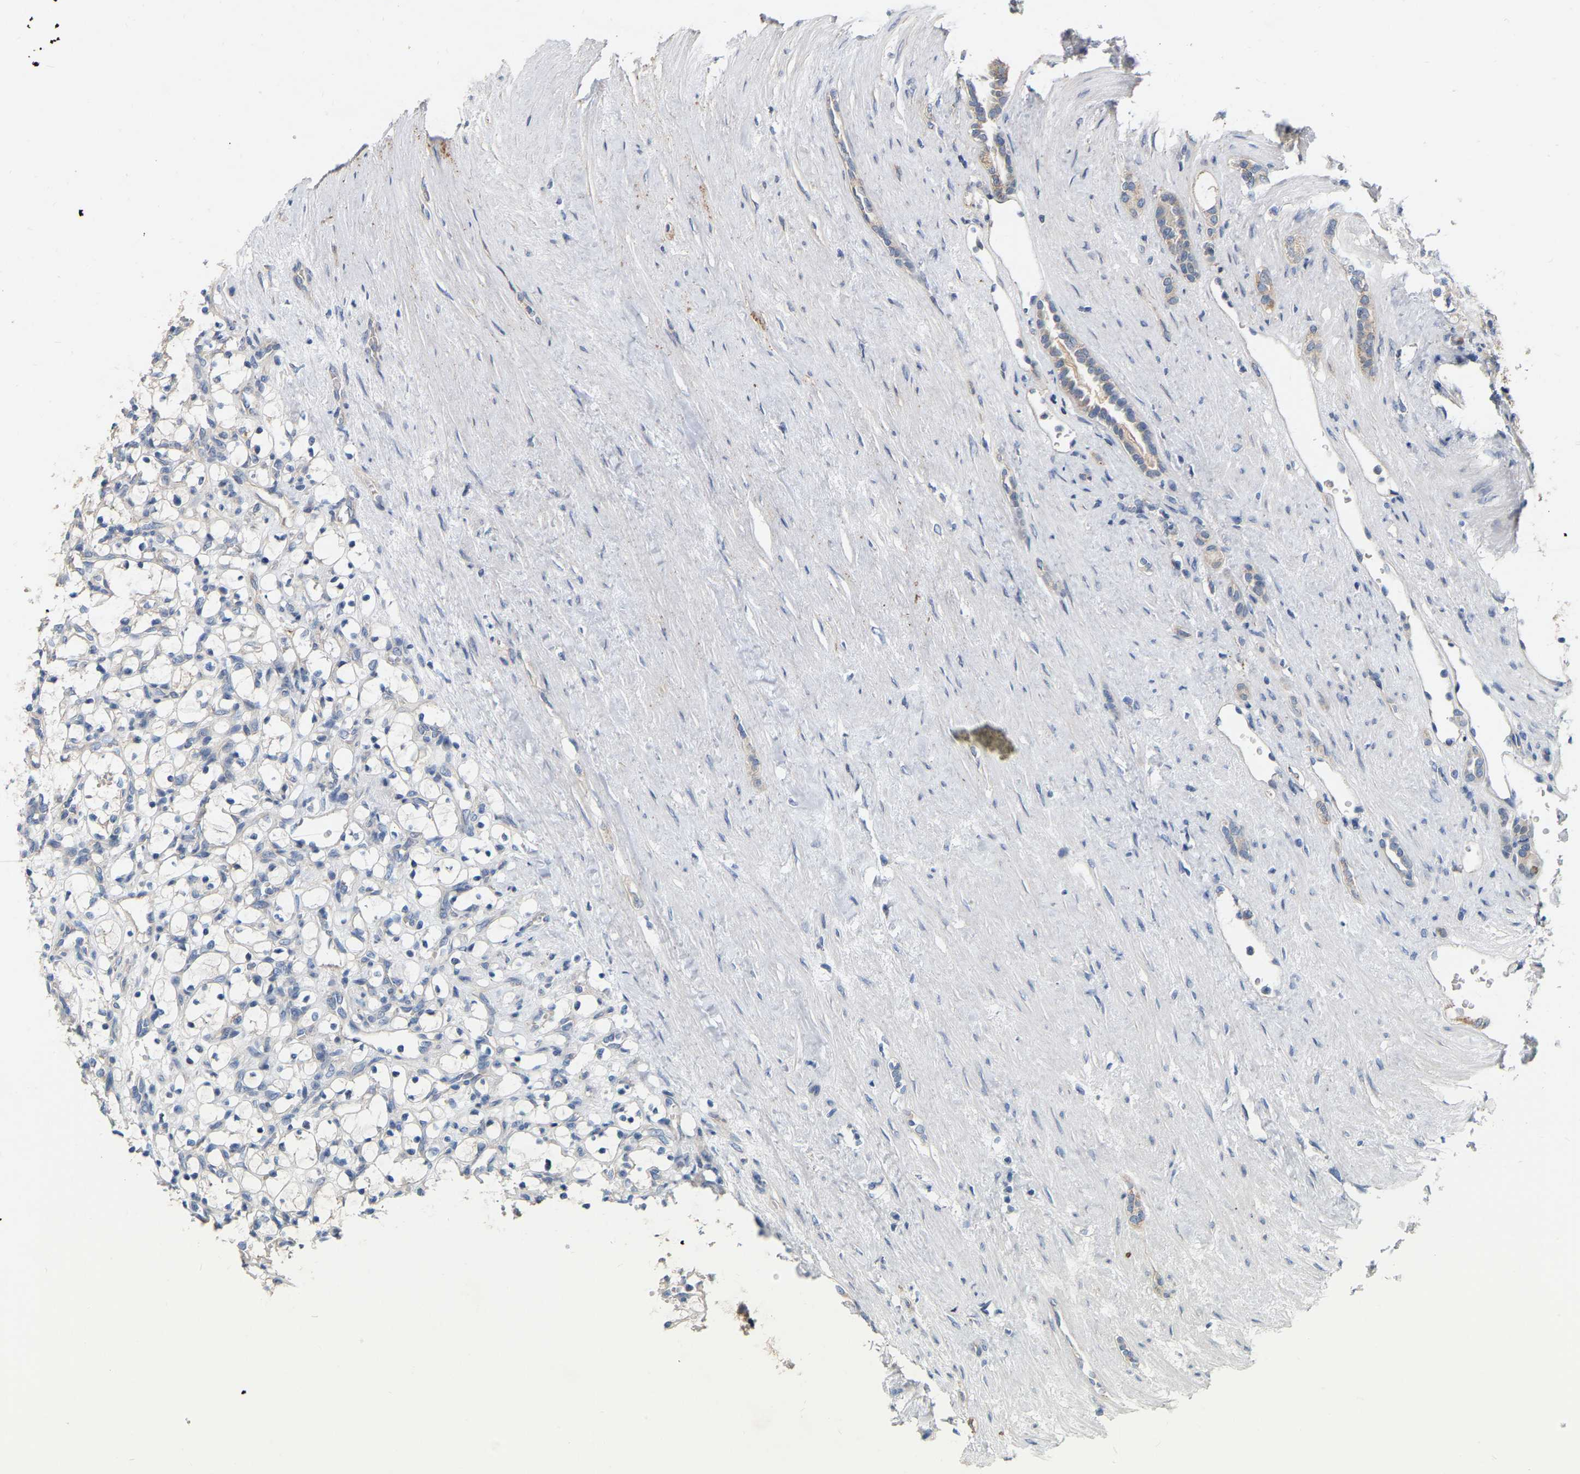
{"staining": {"intensity": "negative", "quantity": "none", "location": "none"}, "tissue": "renal cancer", "cell_type": "Tumor cells", "image_type": "cancer", "snomed": [{"axis": "morphology", "description": "Adenocarcinoma, NOS"}, {"axis": "topography", "description": "Kidney"}], "caption": "Tumor cells are negative for protein expression in human renal adenocarcinoma.", "gene": "SSH1", "patient": {"sex": "female", "age": 69}}